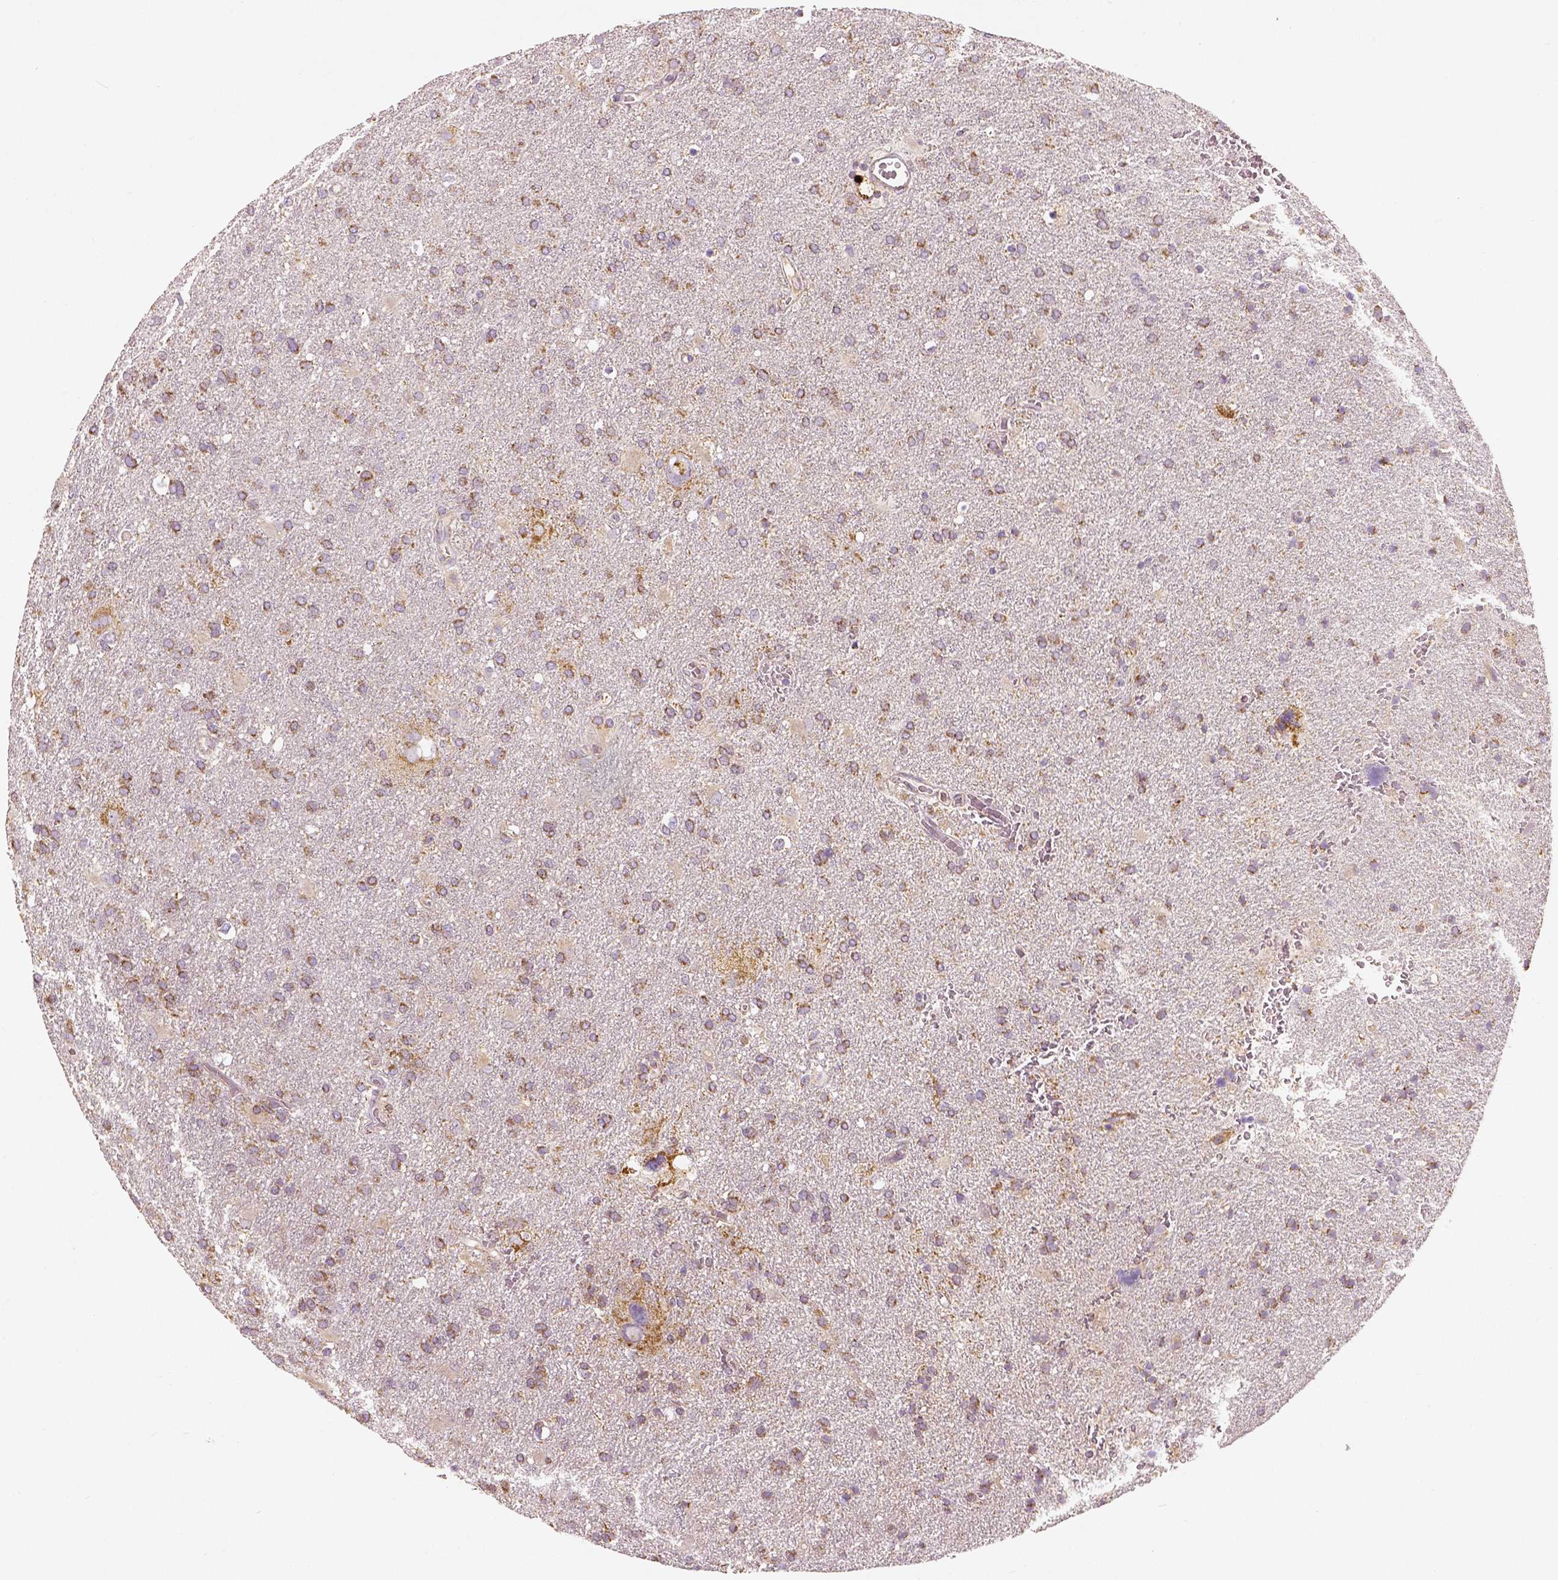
{"staining": {"intensity": "moderate", "quantity": ">75%", "location": "cytoplasmic/membranous"}, "tissue": "glioma", "cell_type": "Tumor cells", "image_type": "cancer", "snomed": [{"axis": "morphology", "description": "Glioma, malignant, Low grade"}, {"axis": "topography", "description": "Brain"}], "caption": "Low-grade glioma (malignant) was stained to show a protein in brown. There is medium levels of moderate cytoplasmic/membranous expression in about >75% of tumor cells. (DAB (3,3'-diaminobenzidine) IHC with brightfield microscopy, high magnification).", "gene": "PGAM5", "patient": {"sex": "male", "age": 66}}